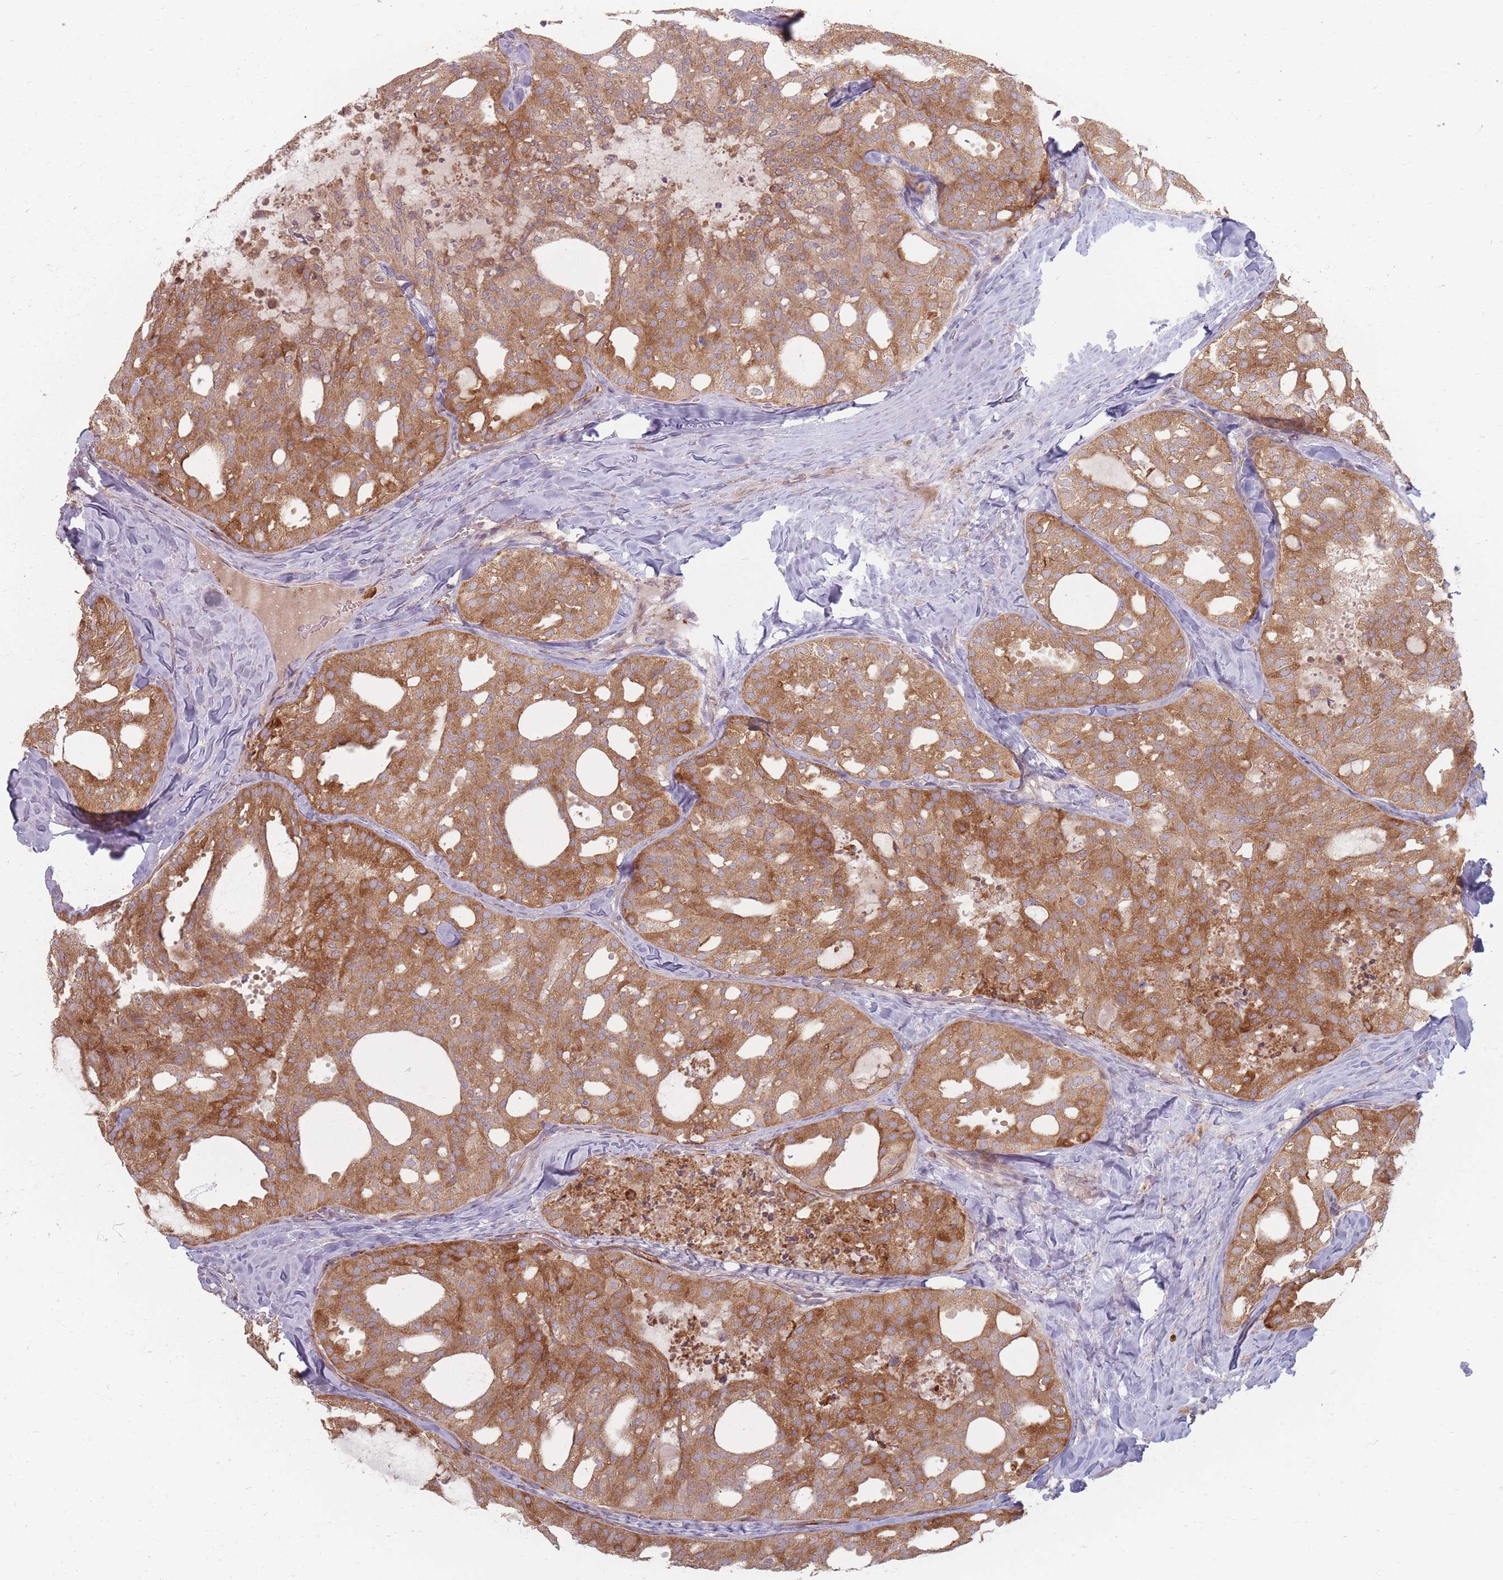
{"staining": {"intensity": "moderate", "quantity": ">75%", "location": "cytoplasmic/membranous"}, "tissue": "thyroid cancer", "cell_type": "Tumor cells", "image_type": "cancer", "snomed": [{"axis": "morphology", "description": "Follicular adenoma carcinoma, NOS"}, {"axis": "topography", "description": "Thyroid gland"}], "caption": "Thyroid cancer stained with DAB (3,3'-diaminobenzidine) IHC demonstrates medium levels of moderate cytoplasmic/membranous positivity in approximately >75% of tumor cells.", "gene": "MRPS6", "patient": {"sex": "male", "age": 75}}